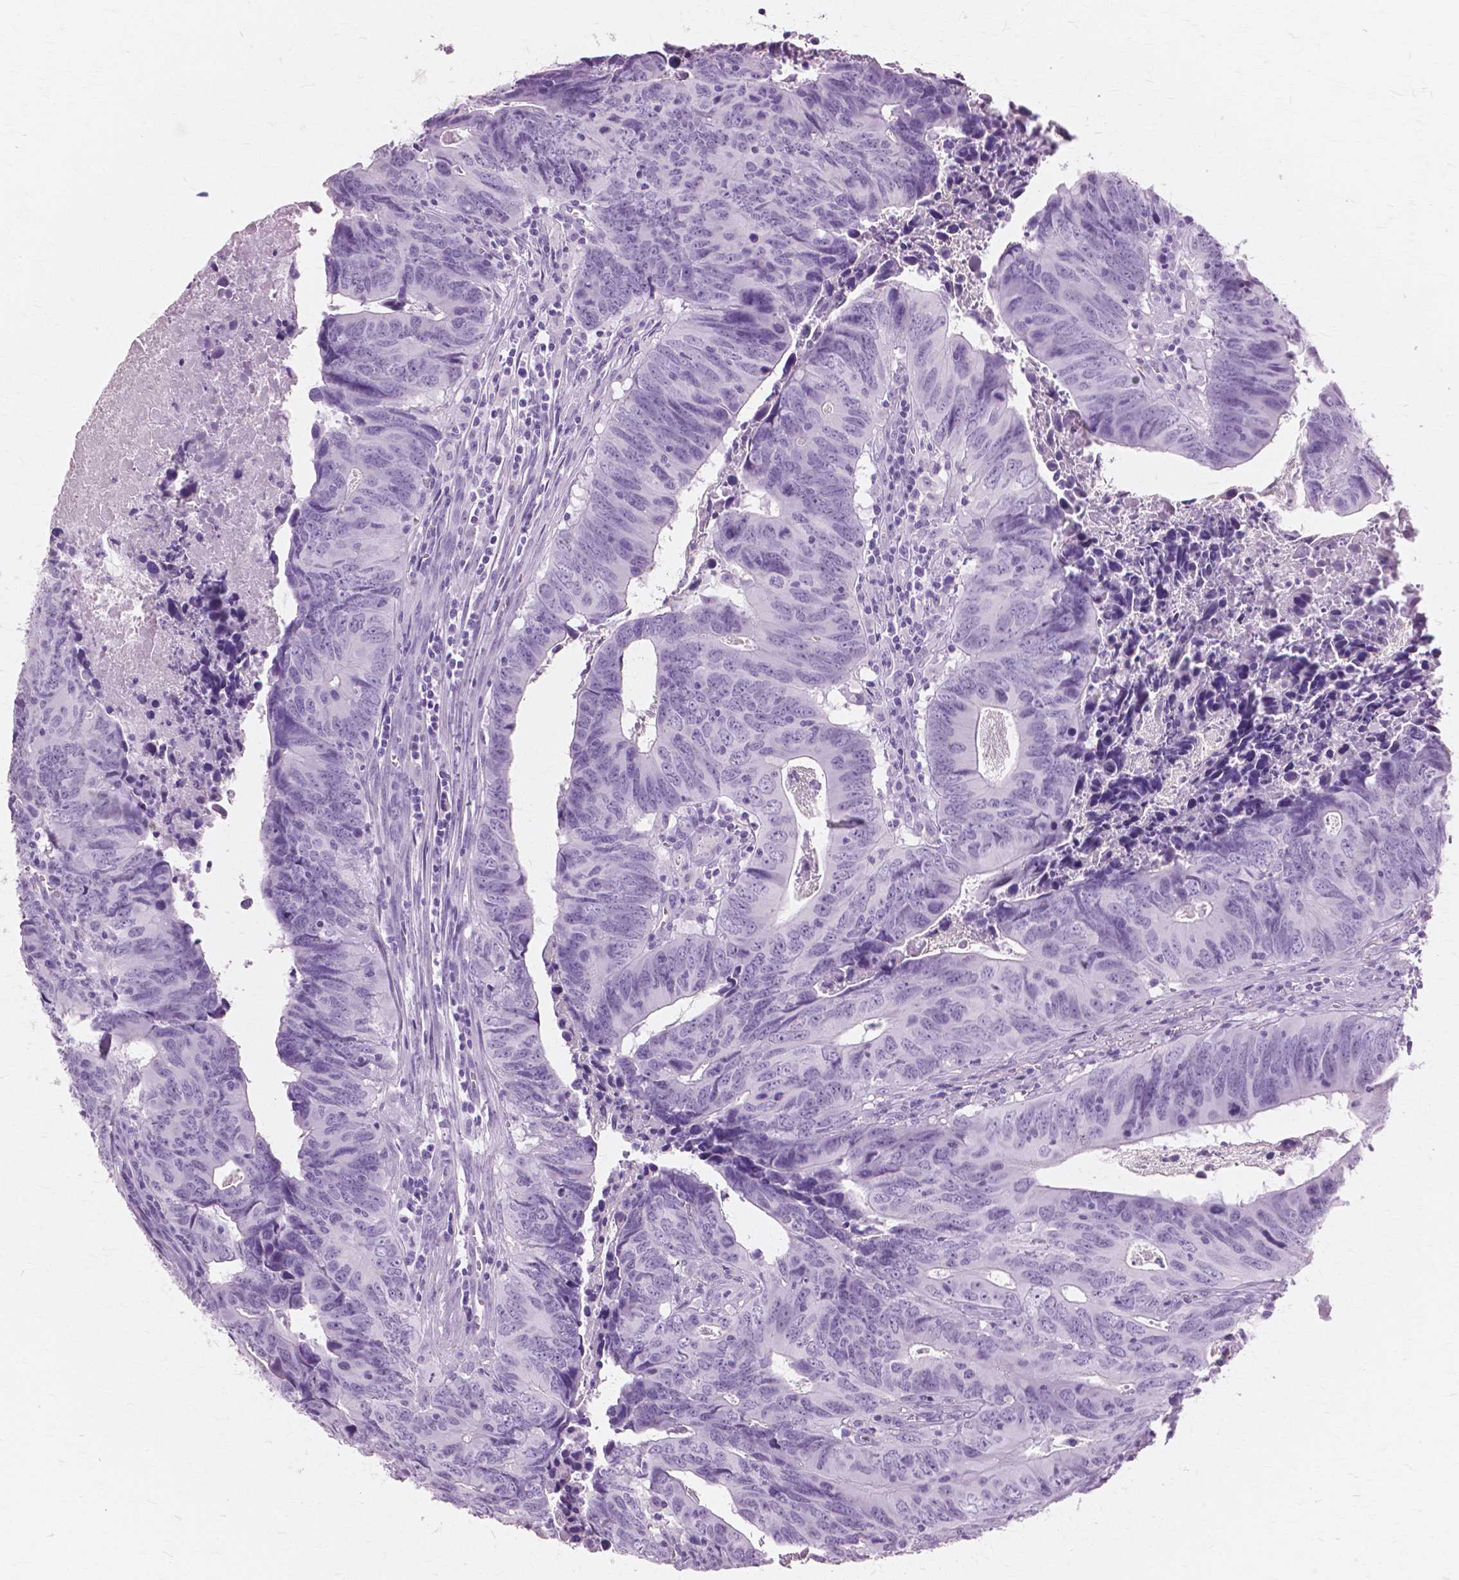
{"staining": {"intensity": "negative", "quantity": "none", "location": "none"}, "tissue": "colorectal cancer", "cell_type": "Tumor cells", "image_type": "cancer", "snomed": [{"axis": "morphology", "description": "Adenocarcinoma, NOS"}, {"axis": "topography", "description": "Colon"}], "caption": "Tumor cells show no significant positivity in colorectal cancer (adenocarcinoma).", "gene": "SFTPD", "patient": {"sex": "female", "age": 82}}